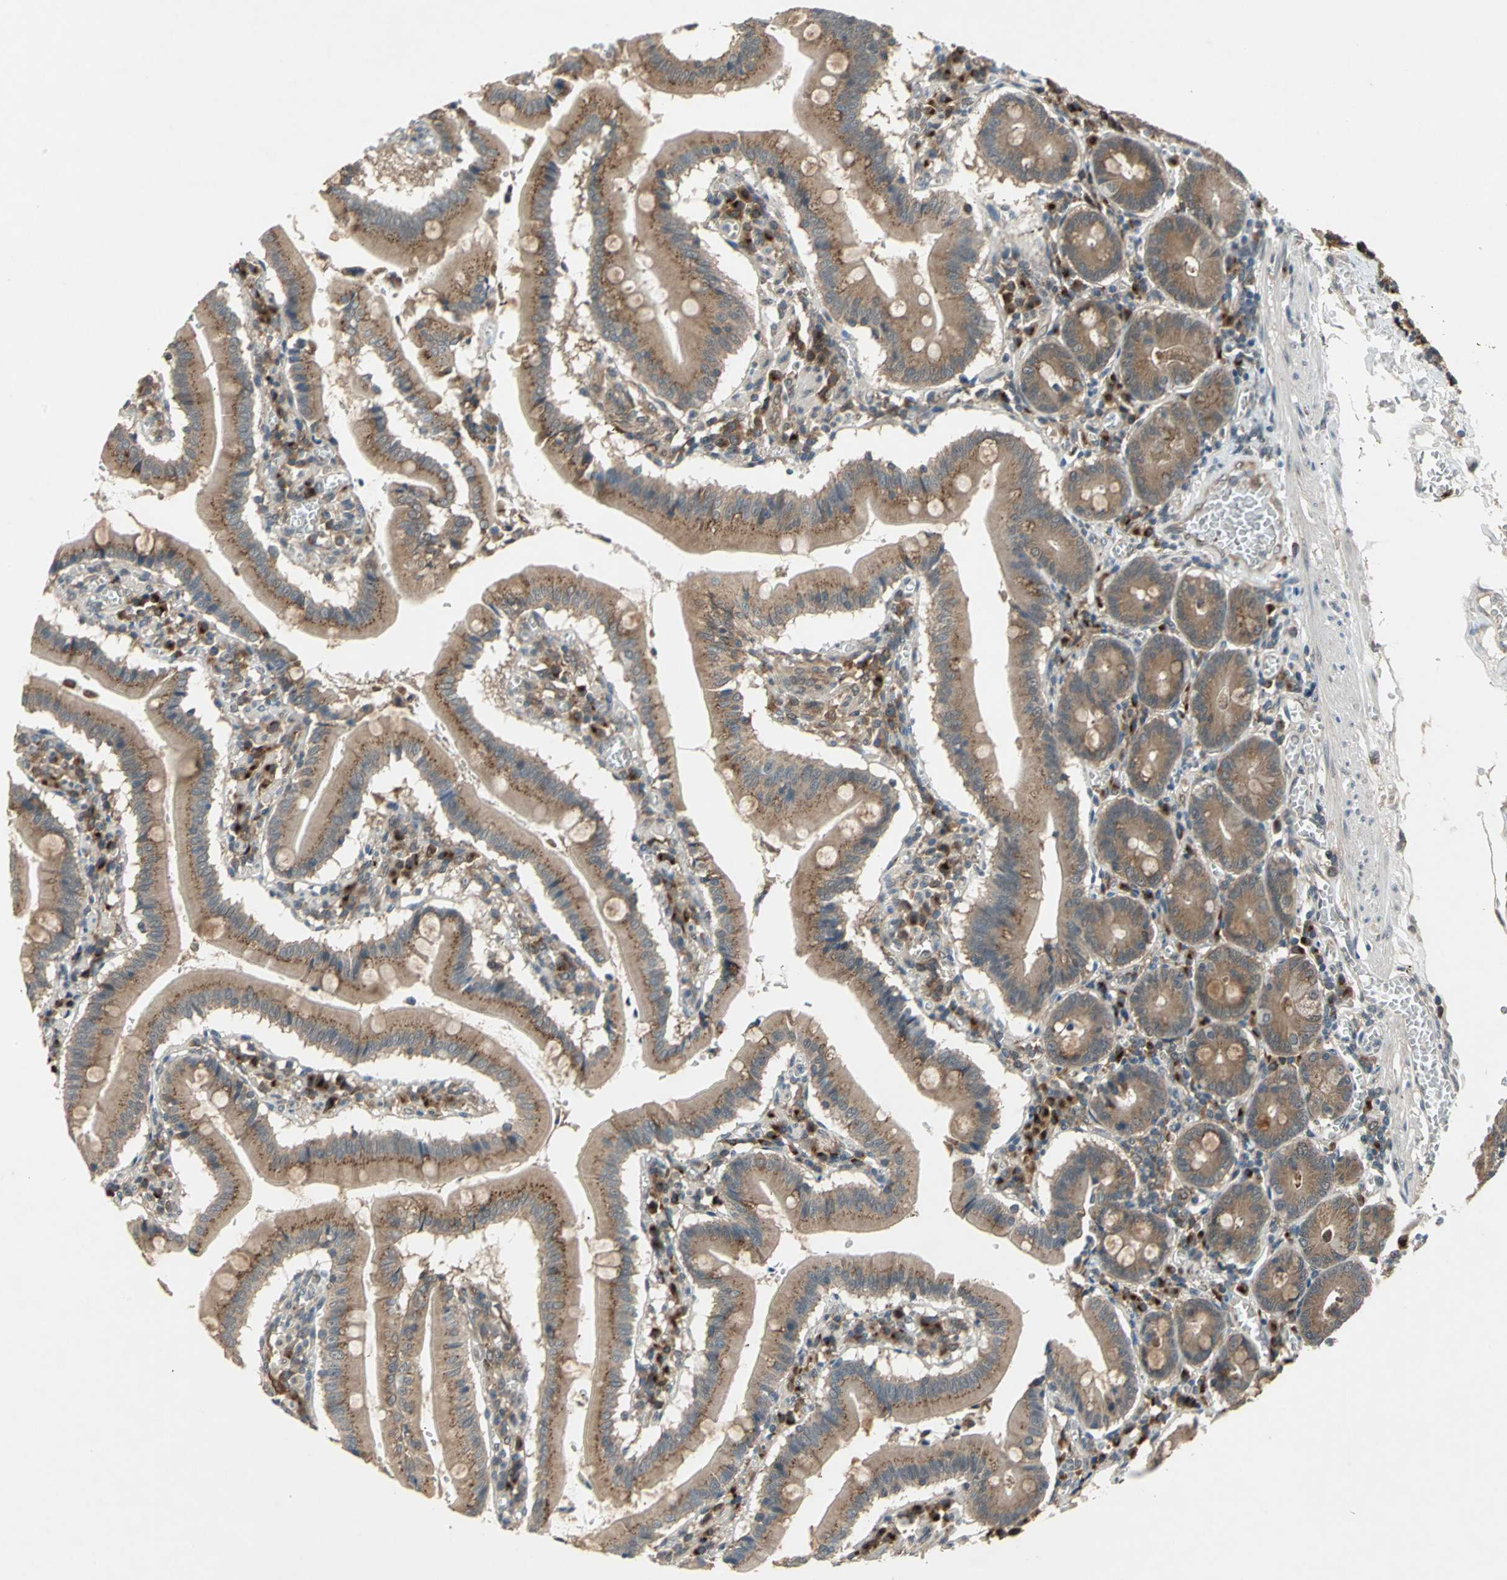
{"staining": {"intensity": "moderate", "quantity": ">75%", "location": "cytoplasmic/membranous"}, "tissue": "small intestine", "cell_type": "Glandular cells", "image_type": "normal", "snomed": [{"axis": "morphology", "description": "Normal tissue, NOS"}, {"axis": "topography", "description": "Small intestine"}], "caption": "Glandular cells demonstrate medium levels of moderate cytoplasmic/membranous expression in approximately >75% of cells in benign small intestine.", "gene": "NFKBIE", "patient": {"sex": "male", "age": 71}}